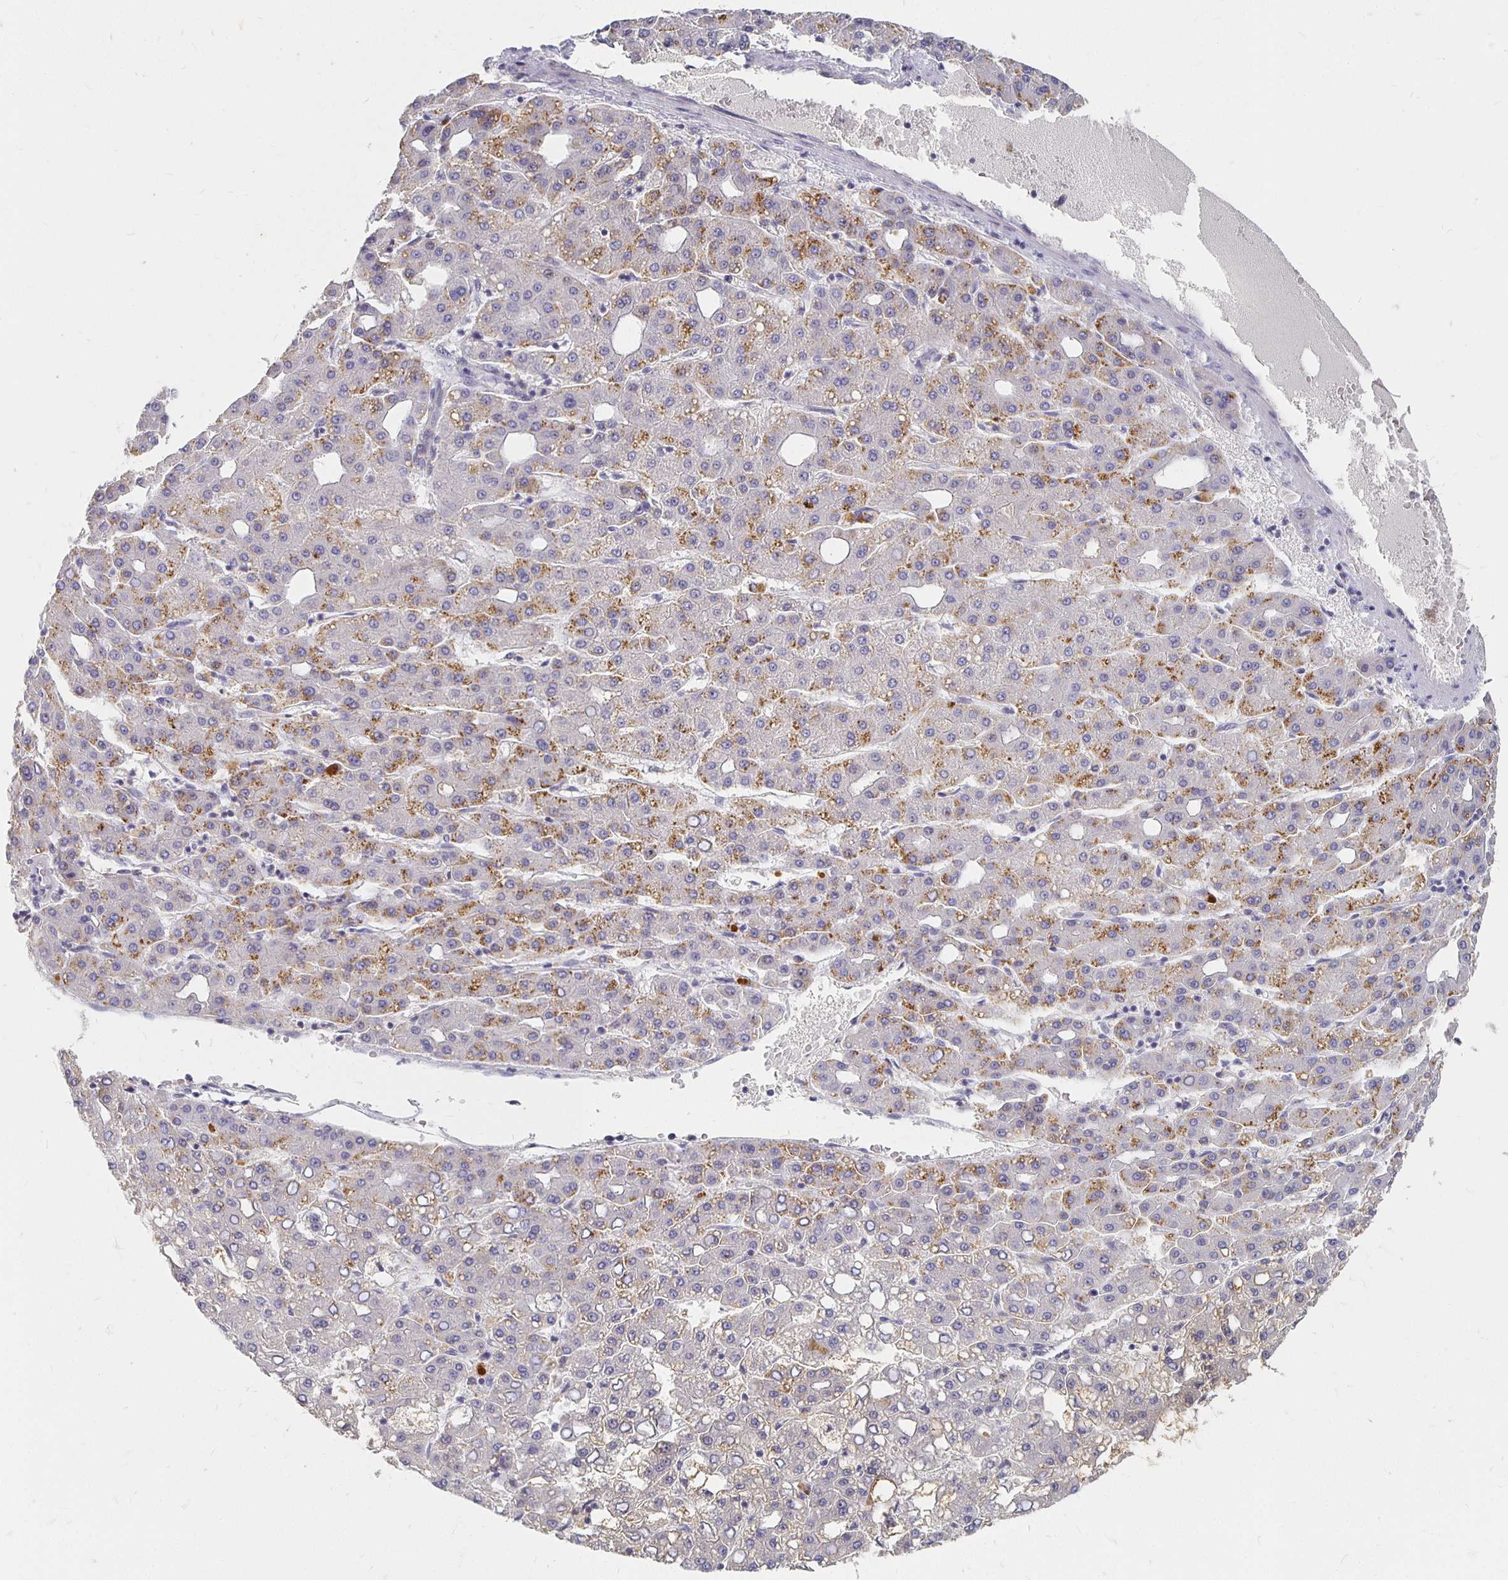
{"staining": {"intensity": "moderate", "quantity": "25%-75%", "location": "cytoplasmic/membranous"}, "tissue": "liver cancer", "cell_type": "Tumor cells", "image_type": "cancer", "snomed": [{"axis": "morphology", "description": "Carcinoma, Hepatocellular, NOS"}, {"axis": "topography", "description": "Liver"}], "caption": "Immunohistochemistry (IHC) image of neoplastic tissue: human liver cancer (hepatocellular carcinoma) stained using immunohistochemistry (IHC) shows medium levels of moderate protein expression localized specifically in the cytoplasmic/membranous of tumor cells, appearing as a cytoplasmic/membranous brown color.", "gene": "FKRP", "patient": {"sex": "male", "age": 65}}